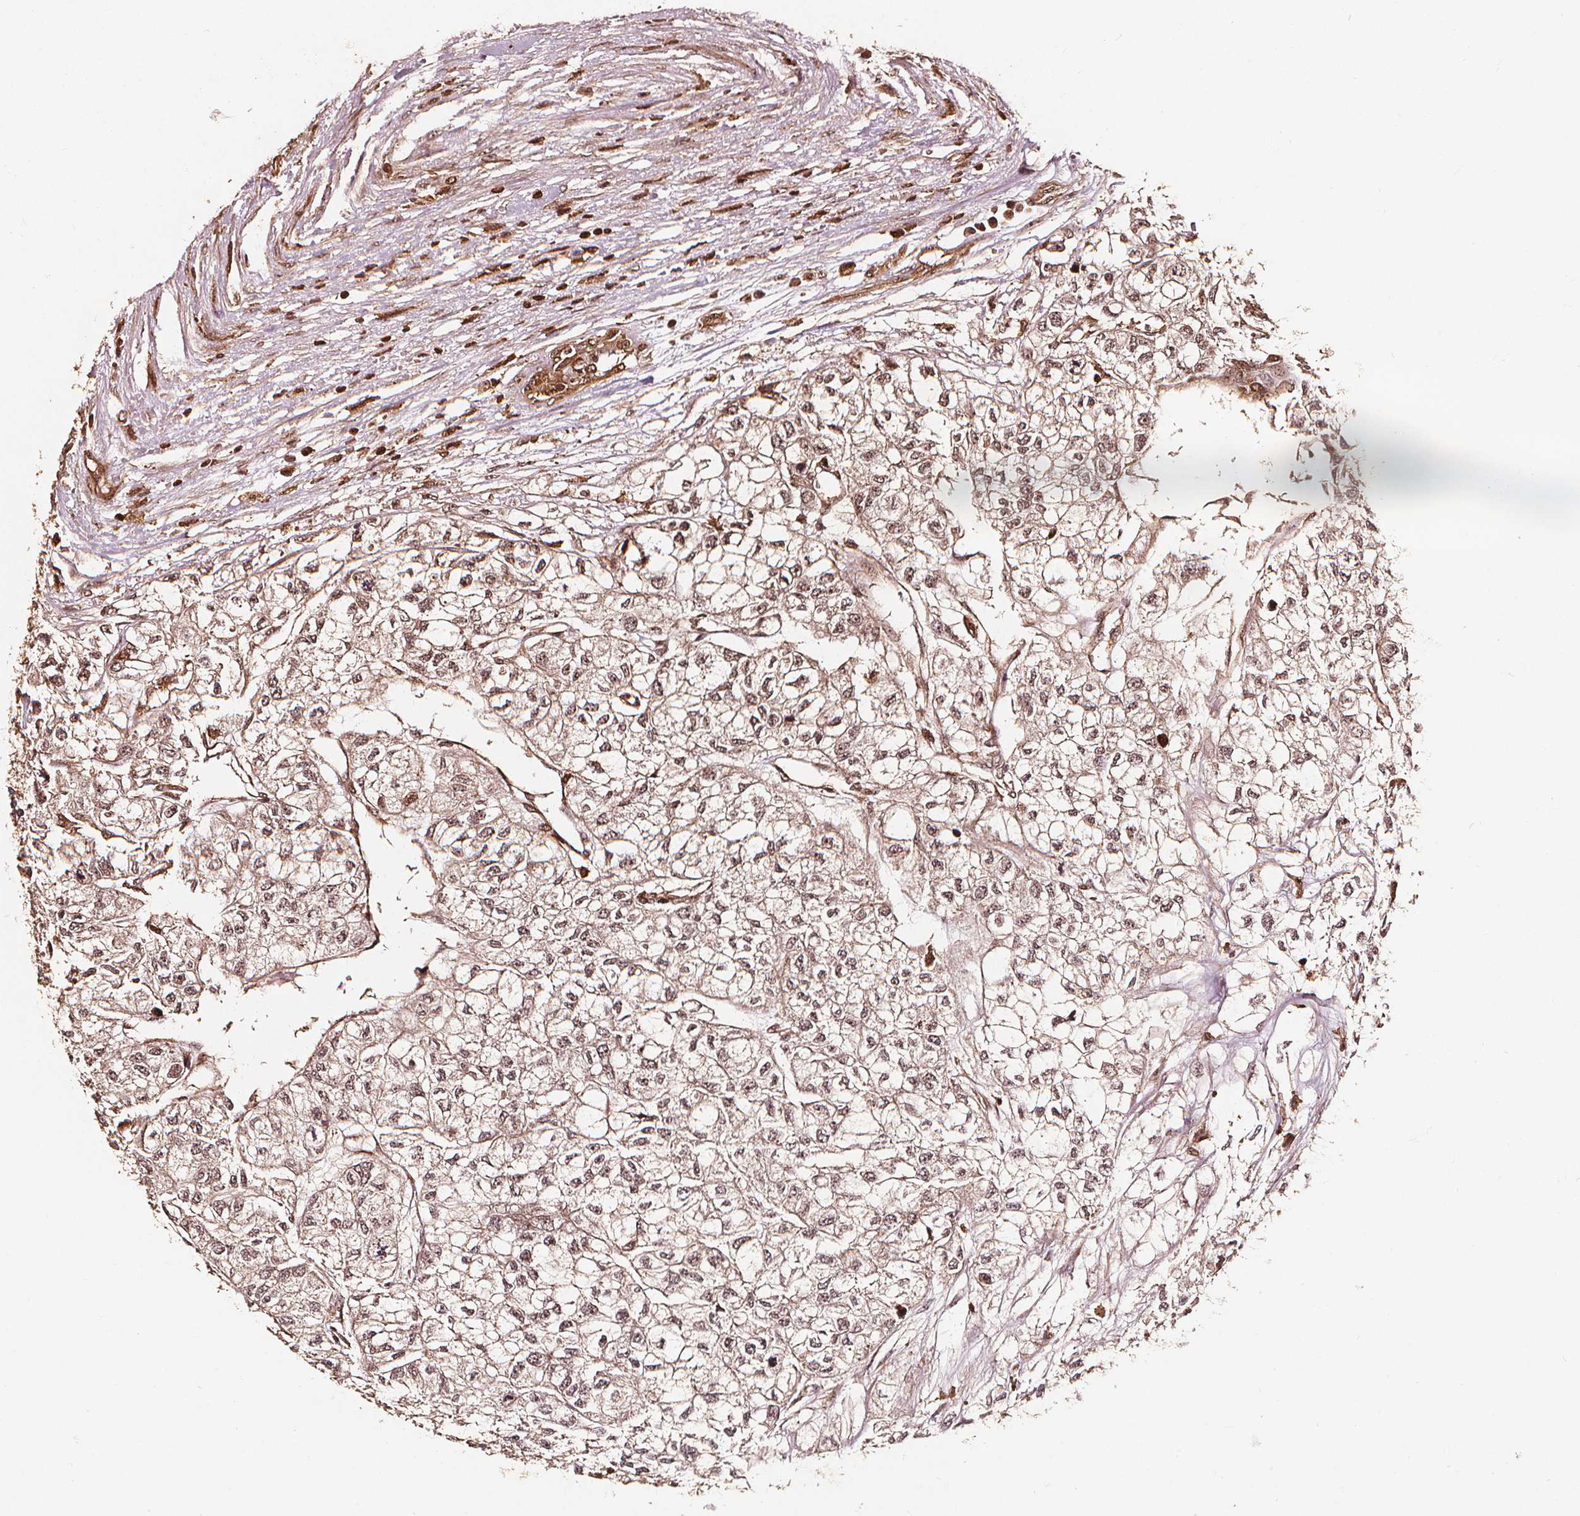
{"staining": {"intensity": "weak", "quantity": ">75%", "location": "cytoplasmic/membranous,nuclear"}, "tissue": "renal cancer", "cell_type": "Tumor cells", "image_type": "cancer", "snomed": [{"axis": "morphology", "description": "Adenocarcinoma, NOS"}, {"axis": "topography", "description": "Kidney"}], "caption": "A micrograph showing weak cytoplasmic/membranous and nuclear expression in approximately >75% of tumor cells in renal cancer (adenocarcinoma), as visualized by brown immunohistochemical staining.", "gene": "EXOSC9", "patient": {"sex": "male", "age": 56}}